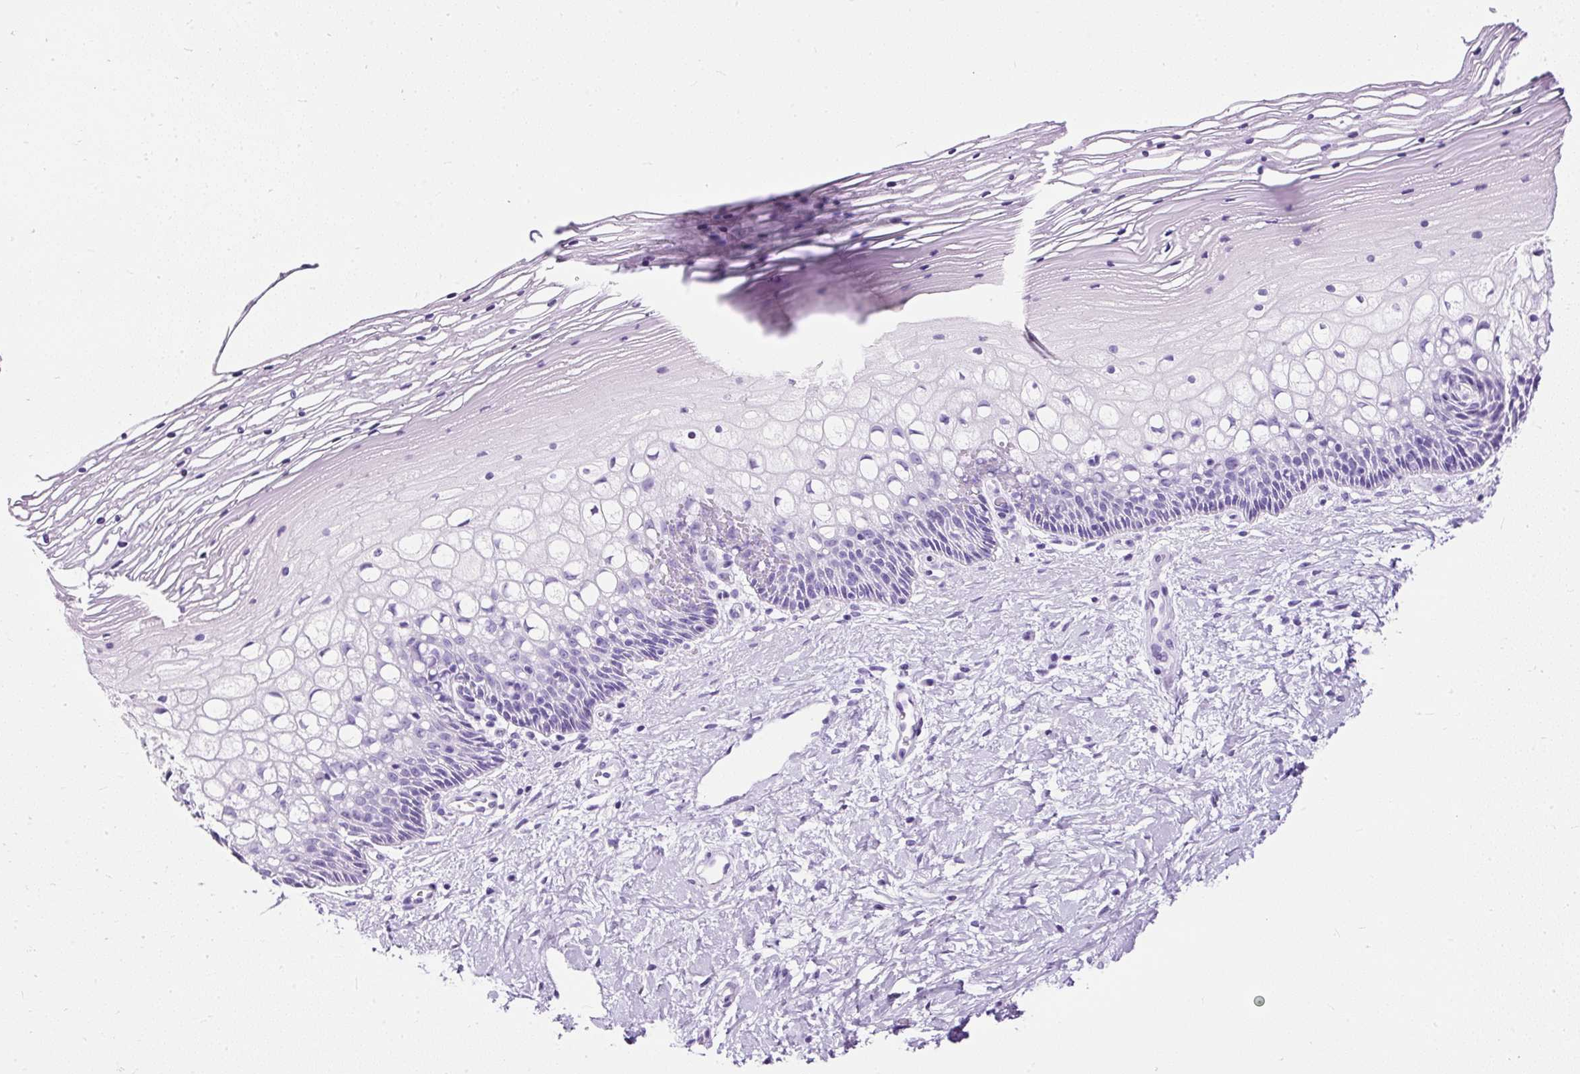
{"staining": {"intensity": "negative", "quantity": "none", "location": "none"}, "tissue": "cervix", "cell_type": "Glandular cells", "image_type": "normal", "snomed": [{"axis": "morphology", "description": "Normal tissue, NOS"}, {"axis": "topography", "description": "Cervix"}], "caption": "Image shows no significant protein positivity in glandular cells of benign cervix.", "gene": "NTS", "patient": {"sex": "female", "age": 36}}